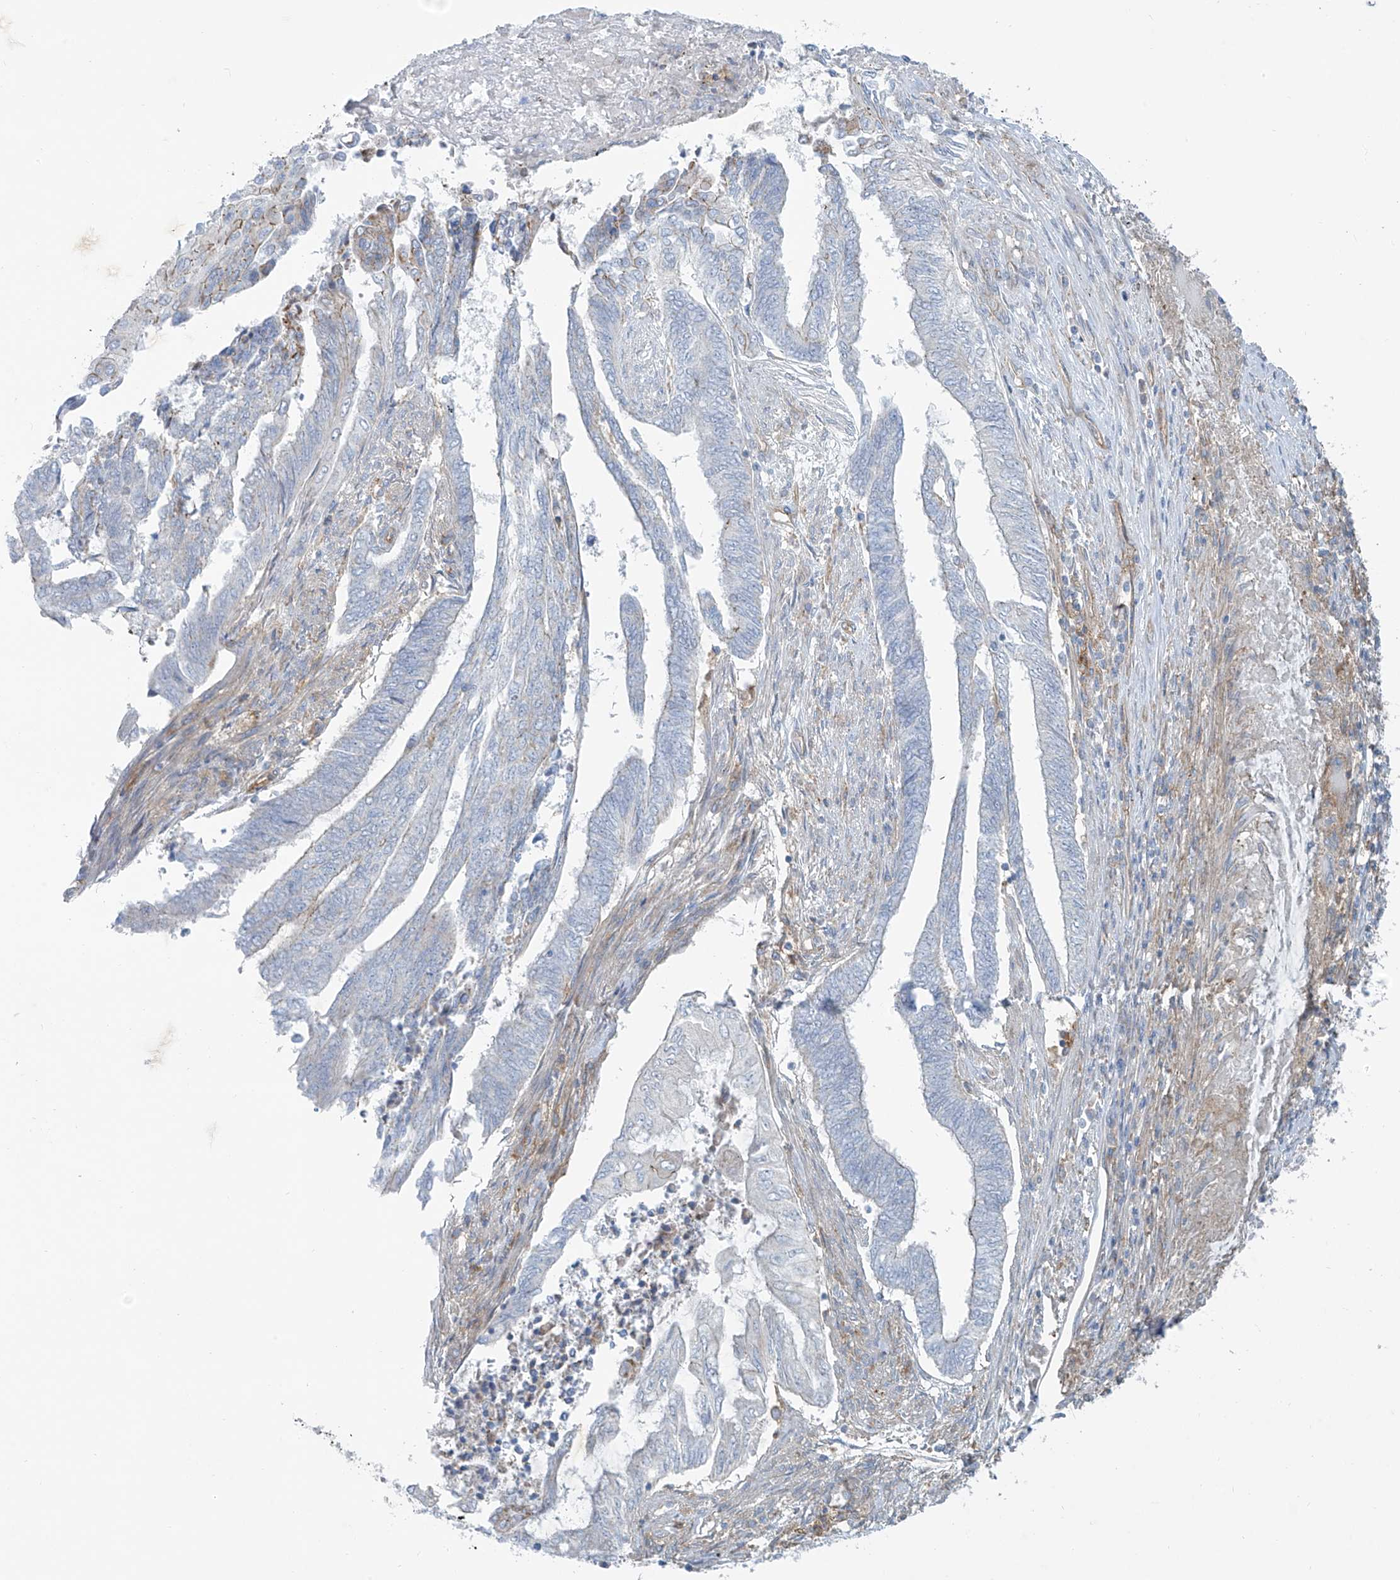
{"staining": {"intensity": "negative", "quantity": "none", "location": "none"}, "tissue": "endometrial cancer", "cell_type": "Tumor cells", "image_type": "cancer", "snomed": [{"axis": "morphology", "description": "Adenocarcinoma, NOS"}, {"axis": "topography", "description": "Uterus"}, {"axis": "topography", "description": "Endometrium"}], "caption": "Immunohistochemistry histopathology image of adenocarcinoma (endometrial) stained for a protein (brown), which reveals no positivity in tumor cells. (Stains: DAB IHC with hematoxylin counter stain, Microscopy: brightfield microscopy at high magnification).", "gene": "VAMP5", "patient": {"sex": "female", "age": 70}}